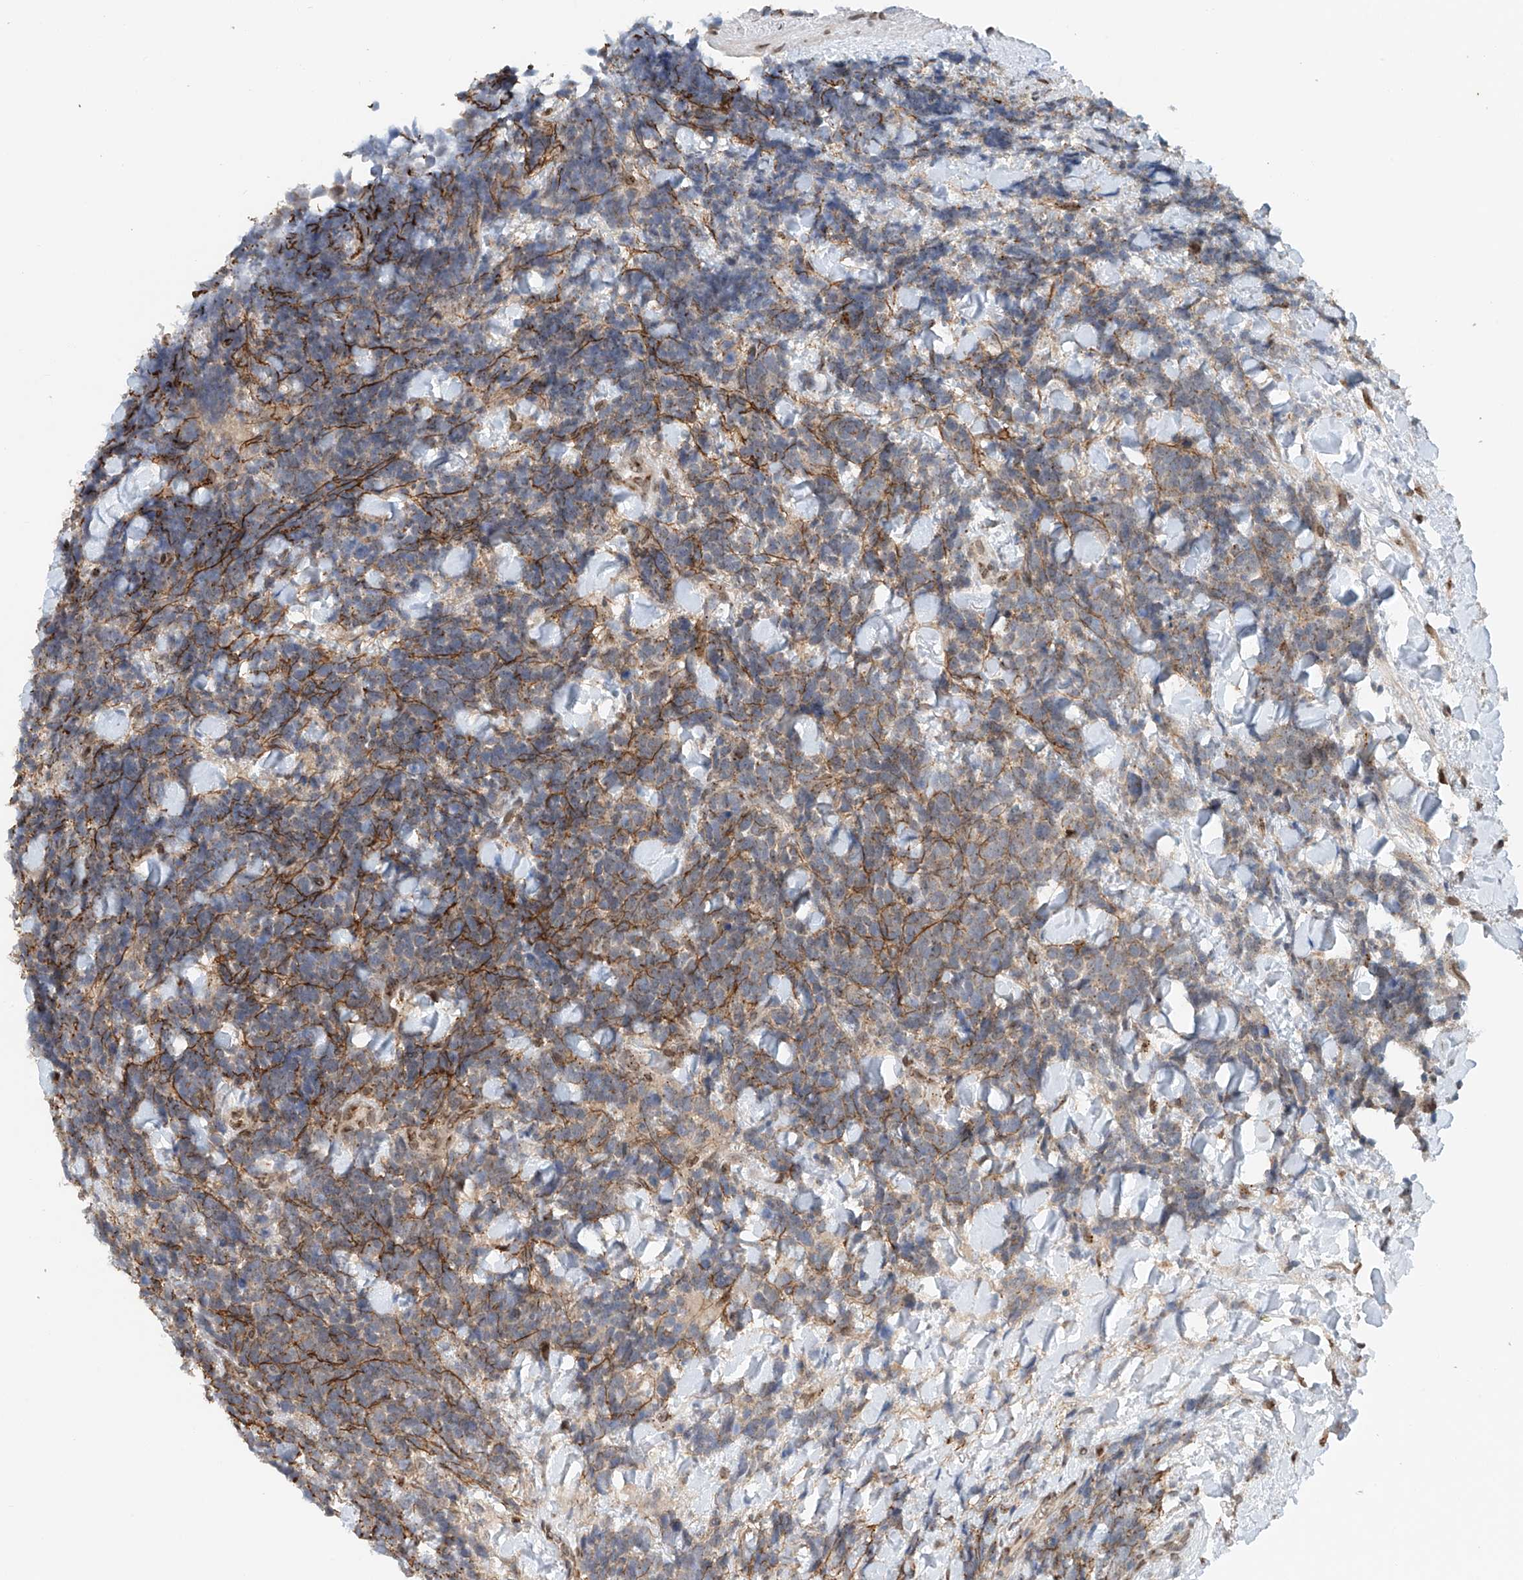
{"staining": {"intensity": "weak", "quantity": "25%-75%", "location": "cytoplasmic/membranous"}, "tissue": "urothelial cancer", "cell_type": "Tumor cells", "image_type": "cancer", "snomed": [{"axis": "morphology", "description": "Urothelial carcinoma, High grade"}, {"axis": "topography", "description": "Urinary bladder"}], "caption": "Immunohistochemistry (IHC) staining of urothelial cancer, which displays low levels of weak cytoplasmic/membranous staining in approximately 25%-75% of tumor cells indicating weak cytoplasmic/membranous protein expression. The staining was performed using DAB (3,3'-diaminobenzidine) (brown) for protein detection and nuclei were counterstained in hematoxylin (blue).", "gene": "STARD9", "patient": {"sex": "female", "age": 82}}